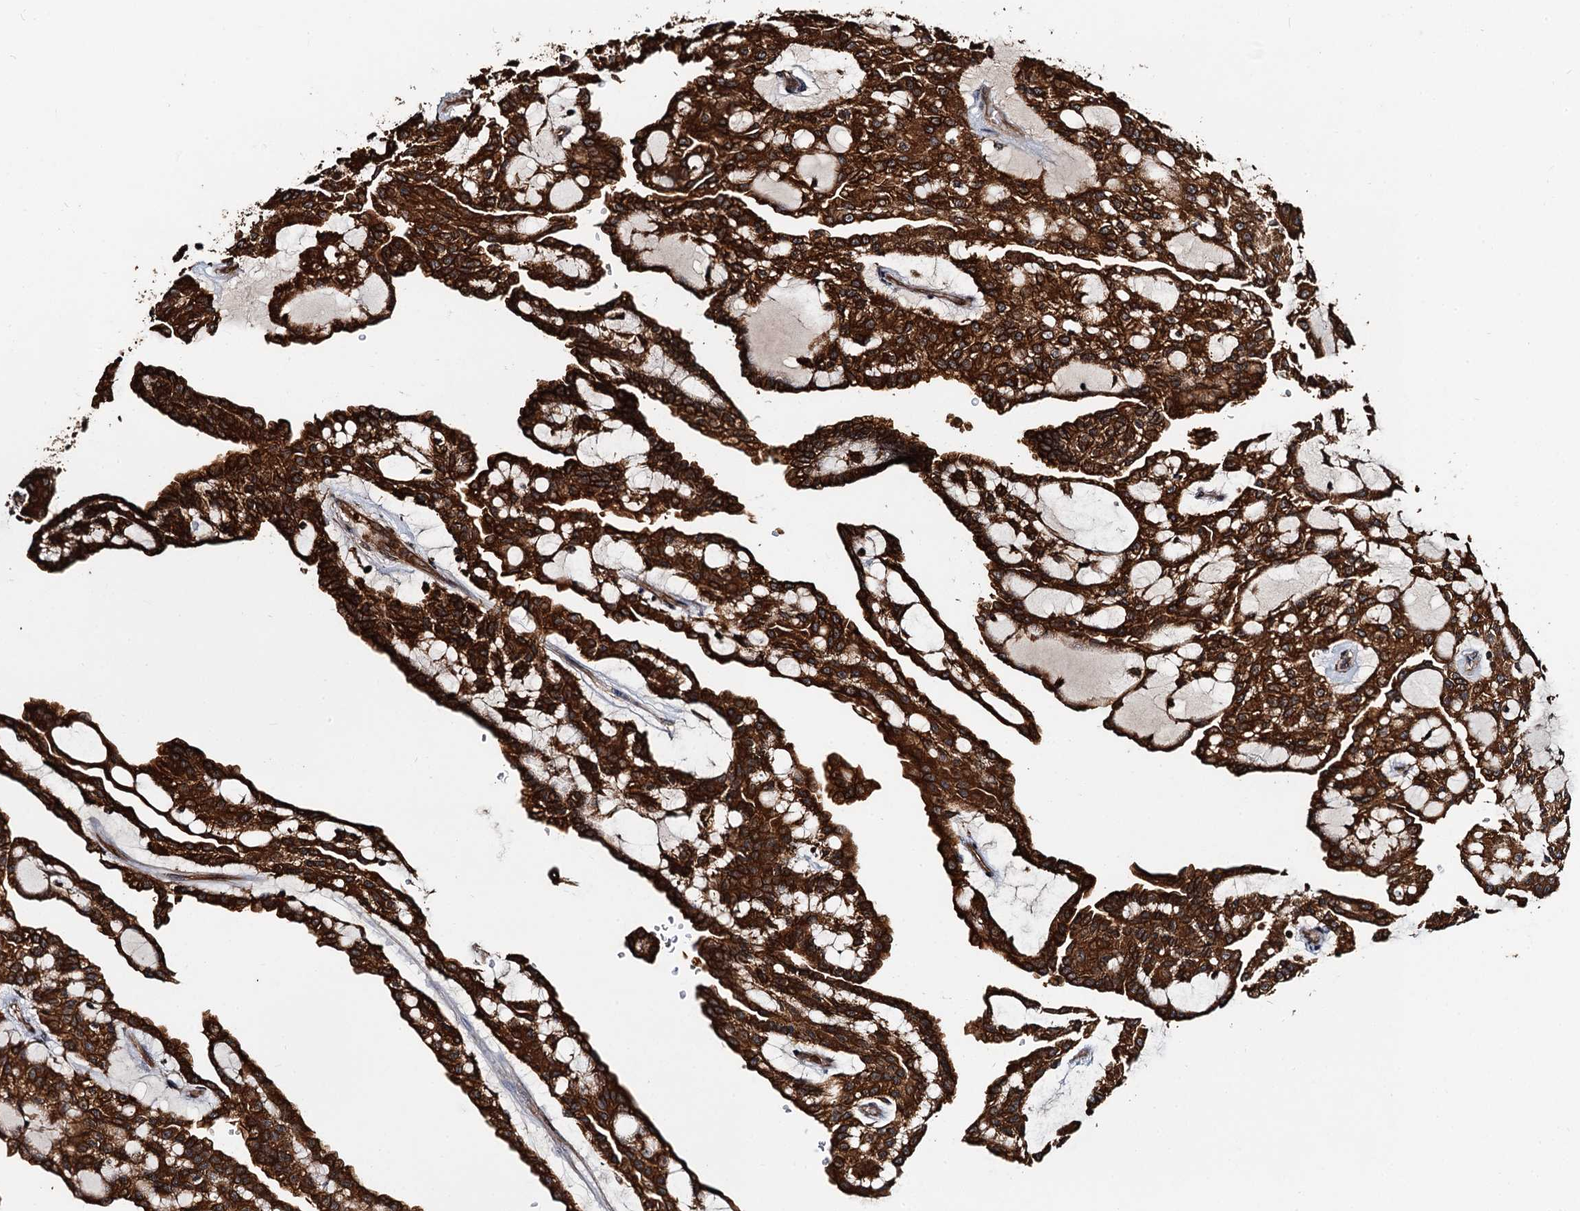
{"staining": {"intensity": "strong", "quantity": ">75%", "location": "cytoplasmic/membranous"}, "tissue": "renal cancer", "cell_type": "Tumor cells", "image_type": "cancer", "snomed": [{"axis": "morphology", "description": "Adenocarcinoma, NOS"}, {"axis": "topography", "description": "Kidney"}], "caption": "DAB immunohistochemical staining of renal cancer displays strong cytoplasmic/membranous protein expression in about >75% of tumor cells.", "gene": "USP6NL", "patient": {"sex": "male", "age": 63}}